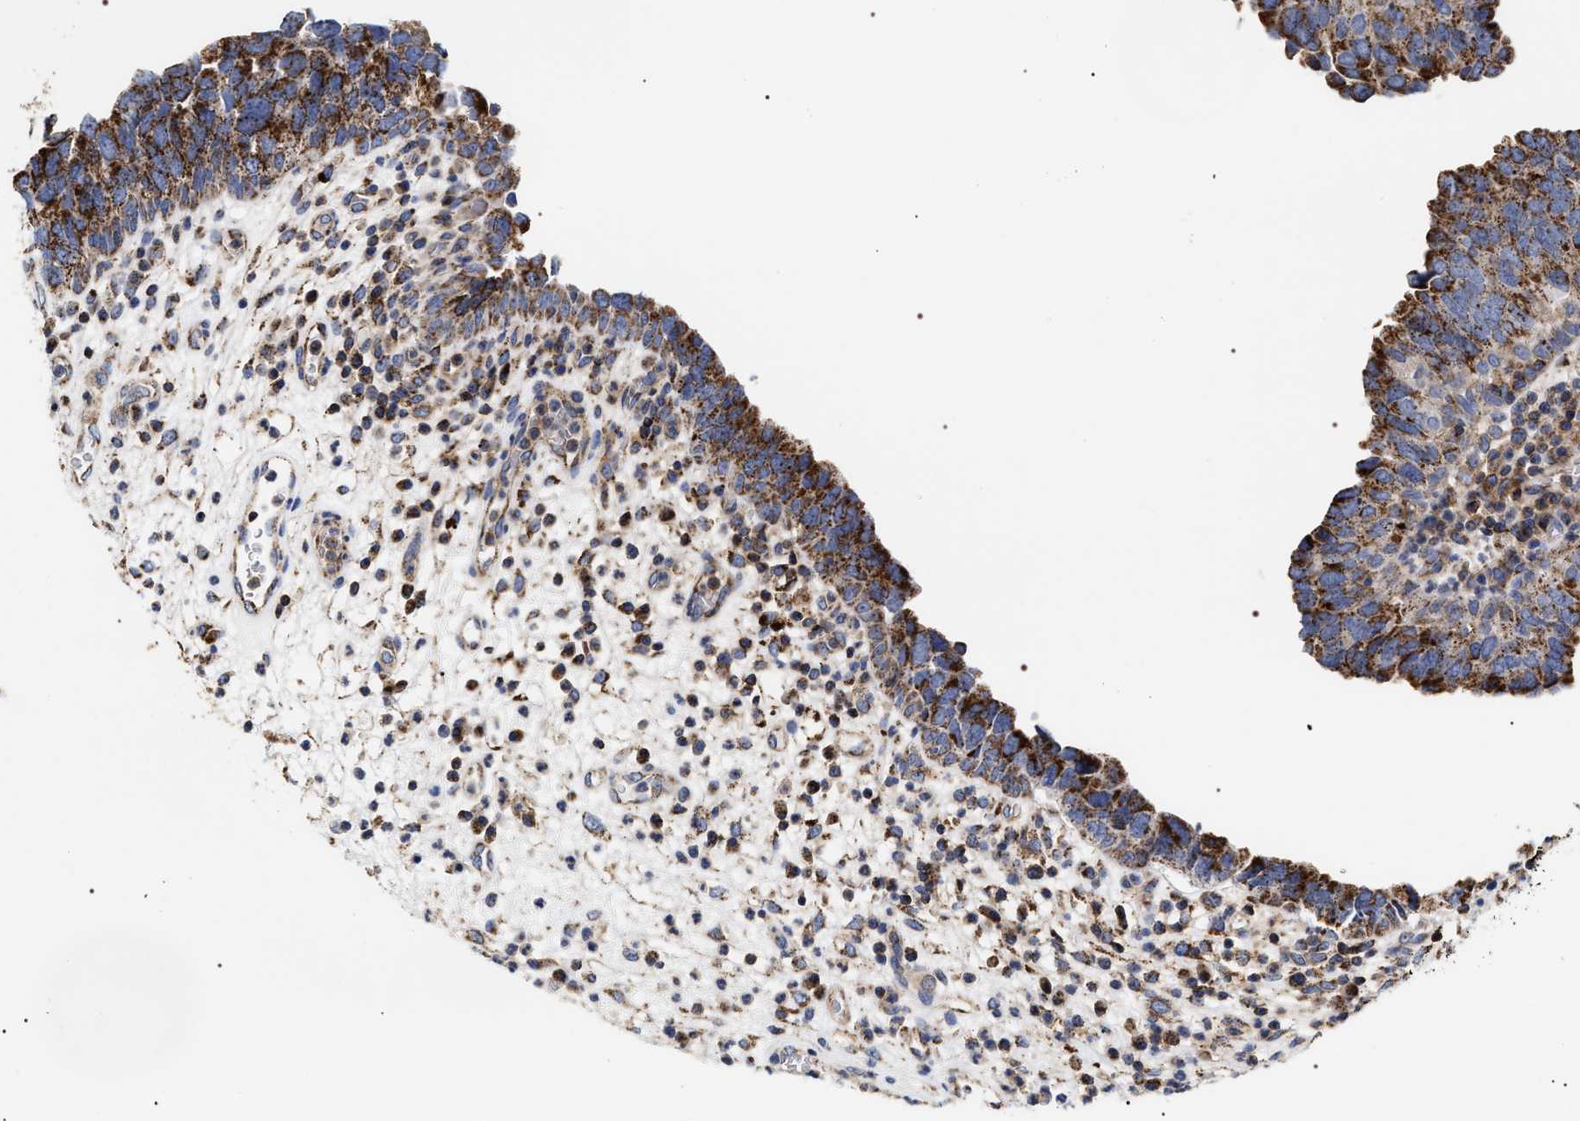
{"staining": {"intensity": "strong", "quantity": ">75%", "location": "cytoplasmic/membranous"}, "tissue": "urothelial cancer", "cell_type": "Tumor cells", "image_type": "cancer", "snomed": [{"axis": "morphology", "description": "Urothelial carcinoma, High grade"}, {"axis": "topography", "description": "Urinary bladder"}], "caption": "High-grade urothelial carcinoma stained with DAB (3,3'-diaminobenzidine) IHC displays high levels of strong cytoplasmic/membranous staining in approximately >75% of tumor cells.", "gene": "COG5", "patient": {"sex": "female", "age": 82}}